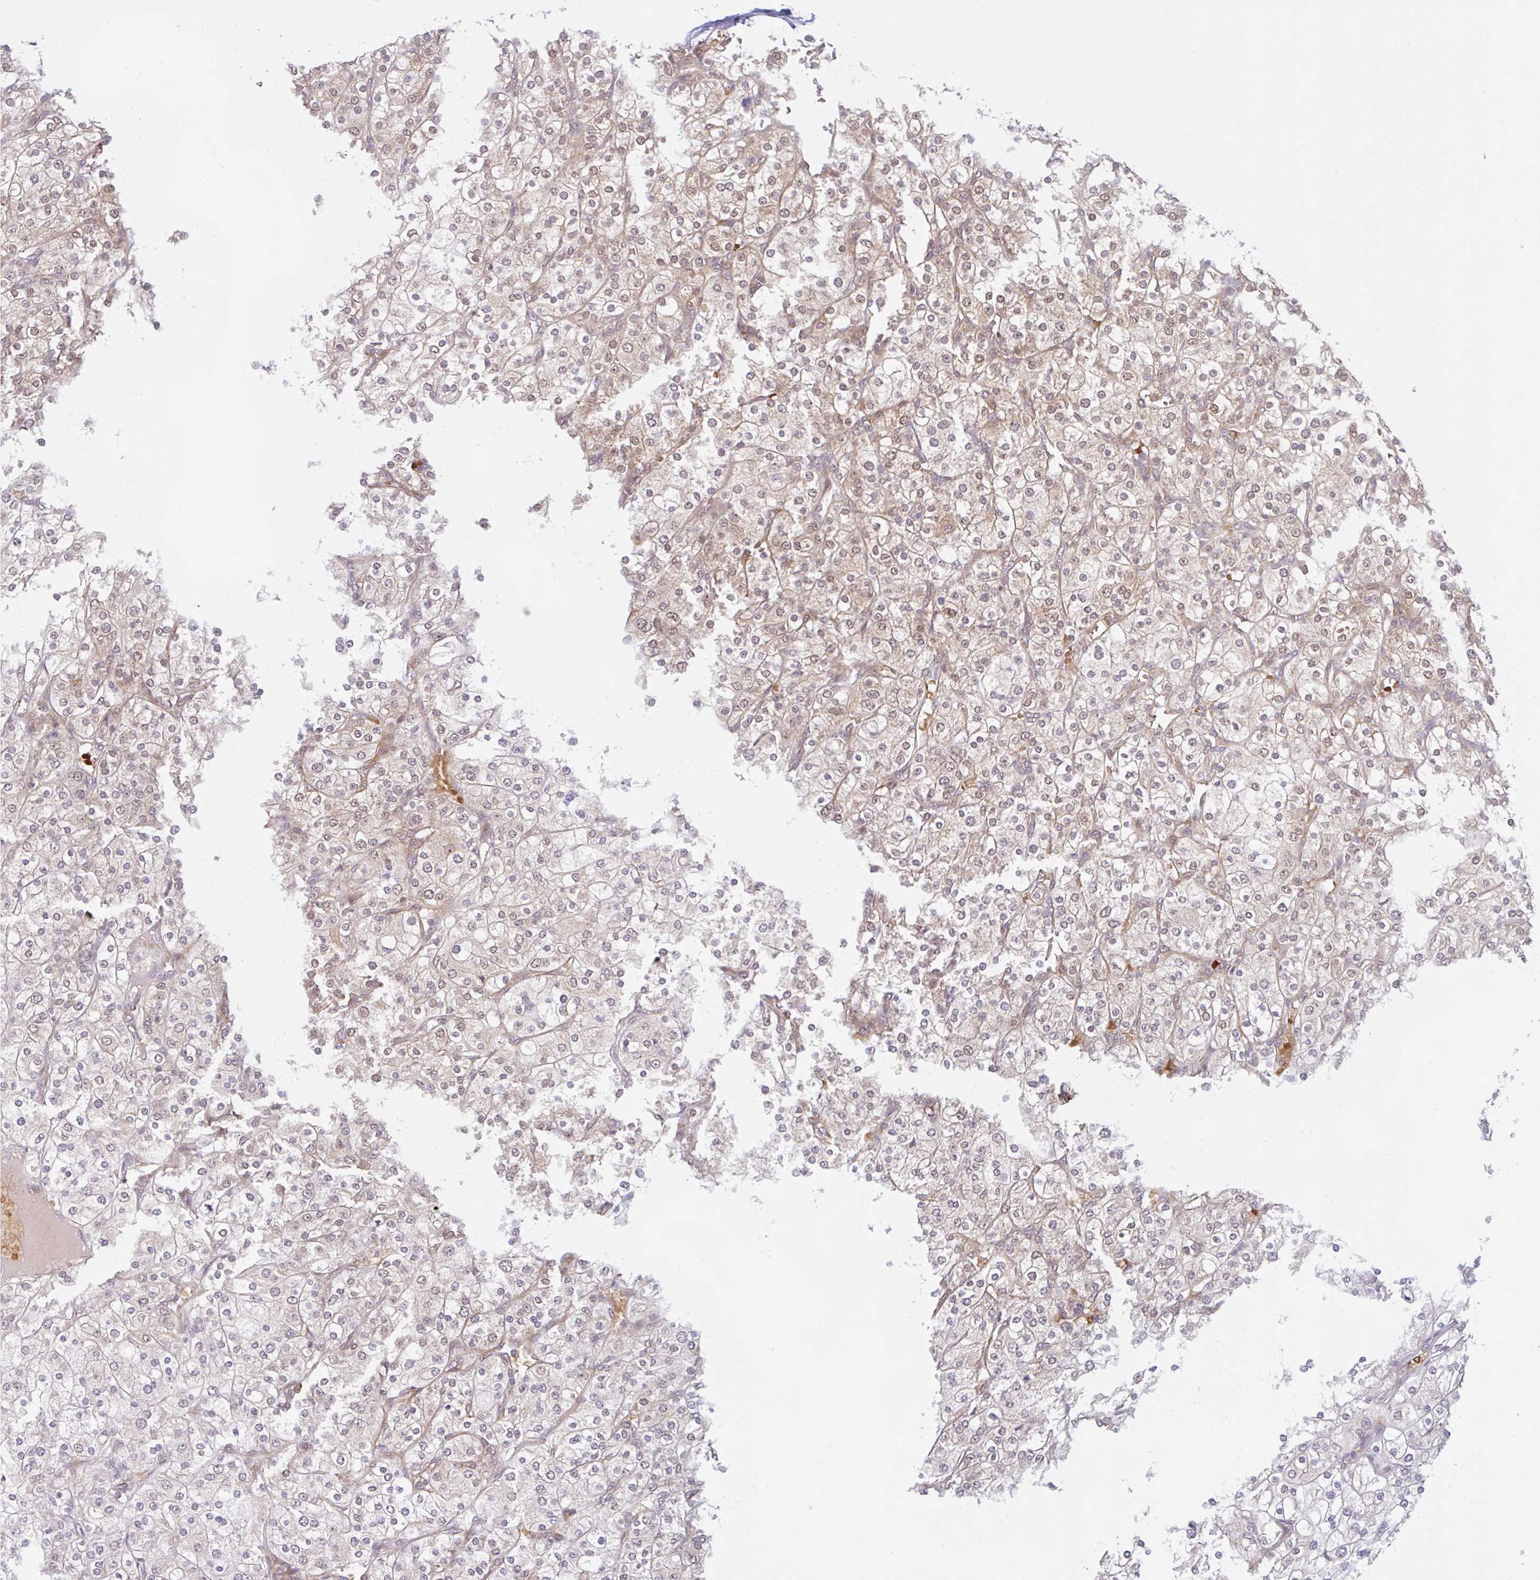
{"staining": {"intensity": "weak", "quantity": ">75%", "location": "cytoplasmic/membranous,nuclear"}, "tissue": "renal cancer", "cell_type": "Tumor cells", "image_type": "cancer", "snomed": [{"axis": "morphology", "description": "Adenocarcinoma, NOS"}, {"axis": "topography", "description": "Kidney"}], "caption": "Brown immunohistochemical staining in renal adenocarcinoma reveals weak cytoplasmic/membranous and nuclear expression in about >75% of tumor cells.", "gene": "HMBS", "patient": {"sex": "male", "age": 80}}